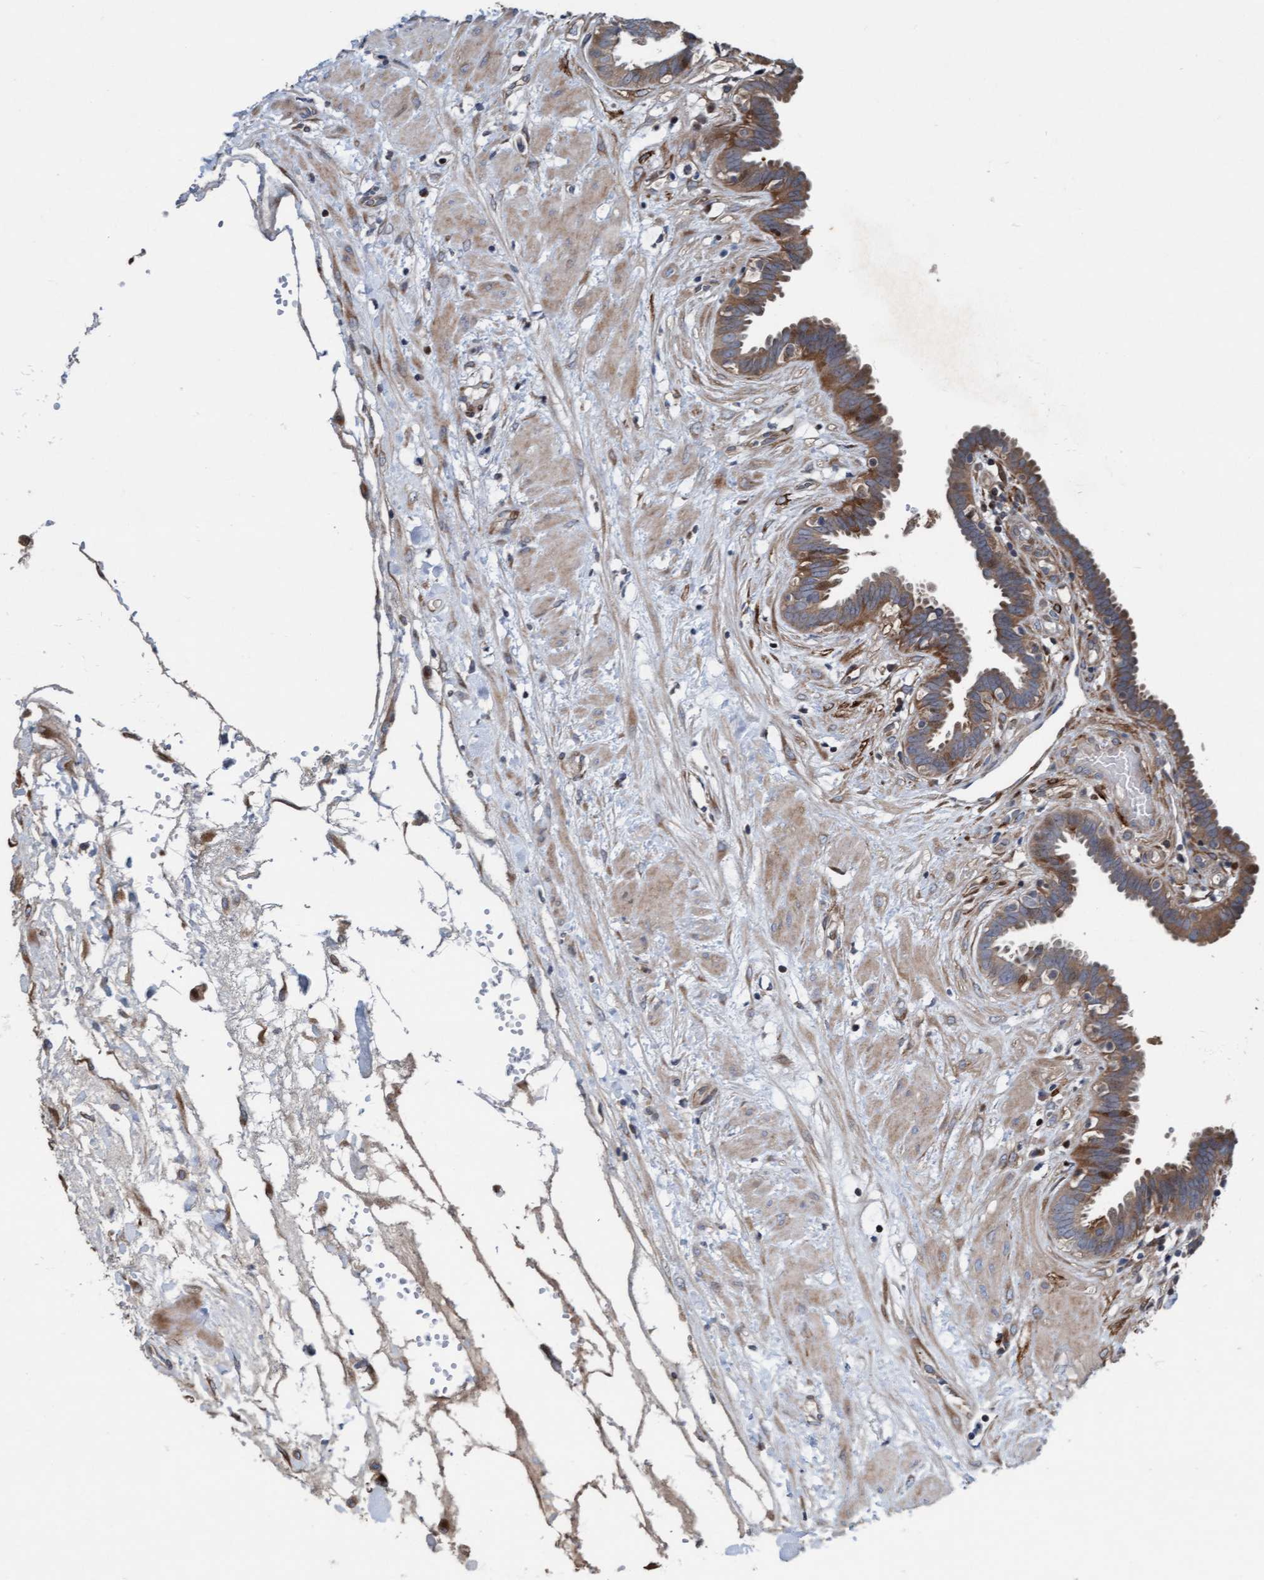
{"staining": {"intensity": "moderate", "quantity": ">75%", "location": "cytoplasmic/membranous"}, "tissue": "fallopian tube", "cell_type": "Glandular cells", "image_type": "normal", "snomed": [{"axis": "morphology", "description": "Normal tissue, NOS"}, {"axis": "topography", "description": "Fallopian tube"}, {"axis": "topography", "description": "Placenta"}], "caption": "The immunohistochemical stain highlights moderate cytoplasmic/membranous staining in glandular cells of benign fallopian tube.", "gene": "KLHL26", "patient": {"sex": "female", "age": 32}}